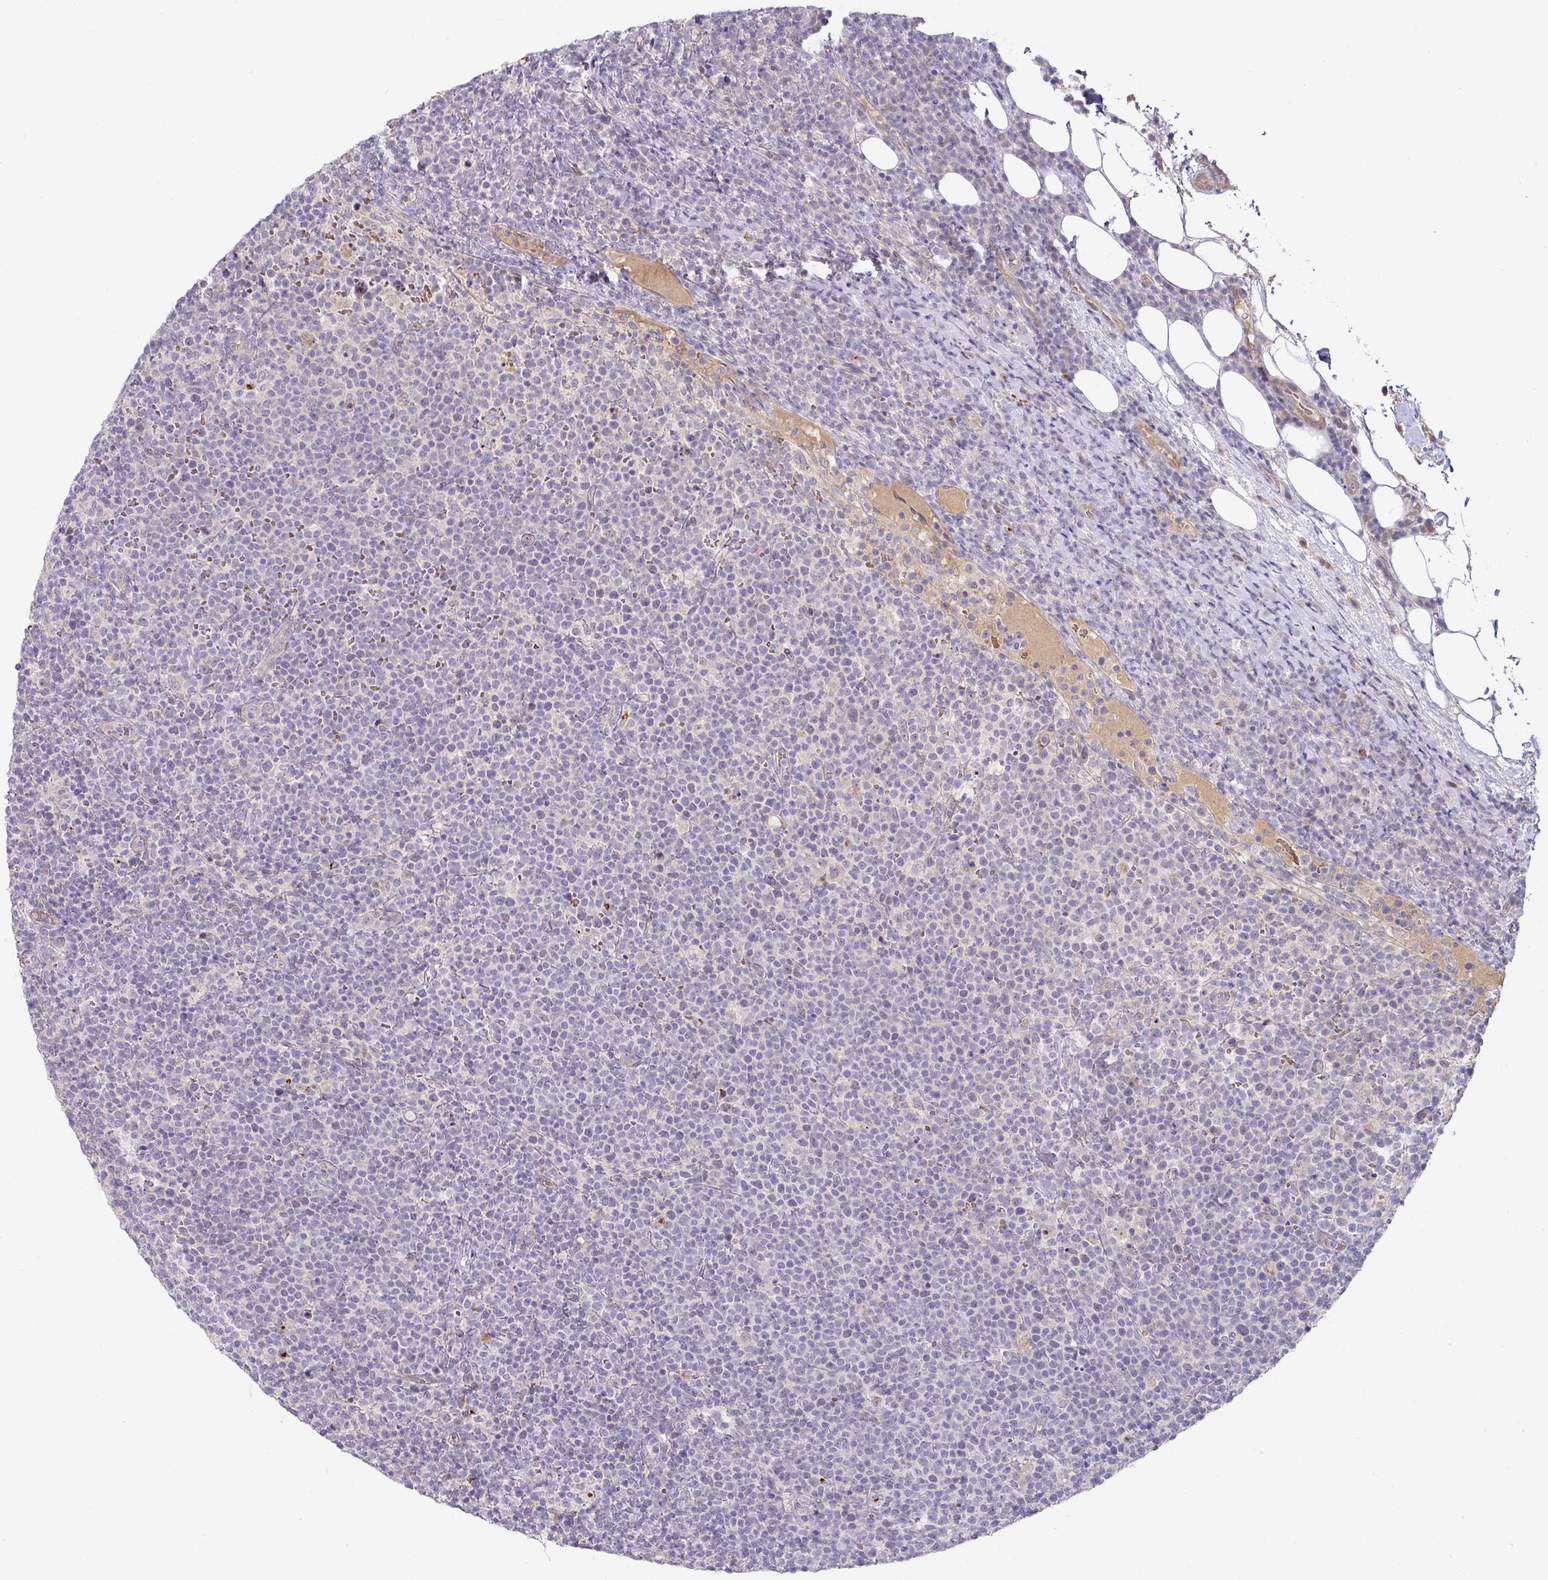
{"staining": {"intensity": "negative", "quantity": "none", "location": "none"}, "tissue": "lymphoma", "cell_type": "Tumor cells", "image_type": "cancer", "snomed": [{"axis": "morphology", "description": "Malignant lymphoma, non-Hodgkin's type, High grade"}, {"axis": "topography", "description": "Lymph node"}], "caption": "Protein analysis of malignant lymphoma, non-Hodgkin's type (high-grade) displays no significant expression in tumor cells. (DAB immunohistochemistry with hematoxylin counter stain).", "gene": "TARM1", "patient": {"sex": "male", "age": 61}}